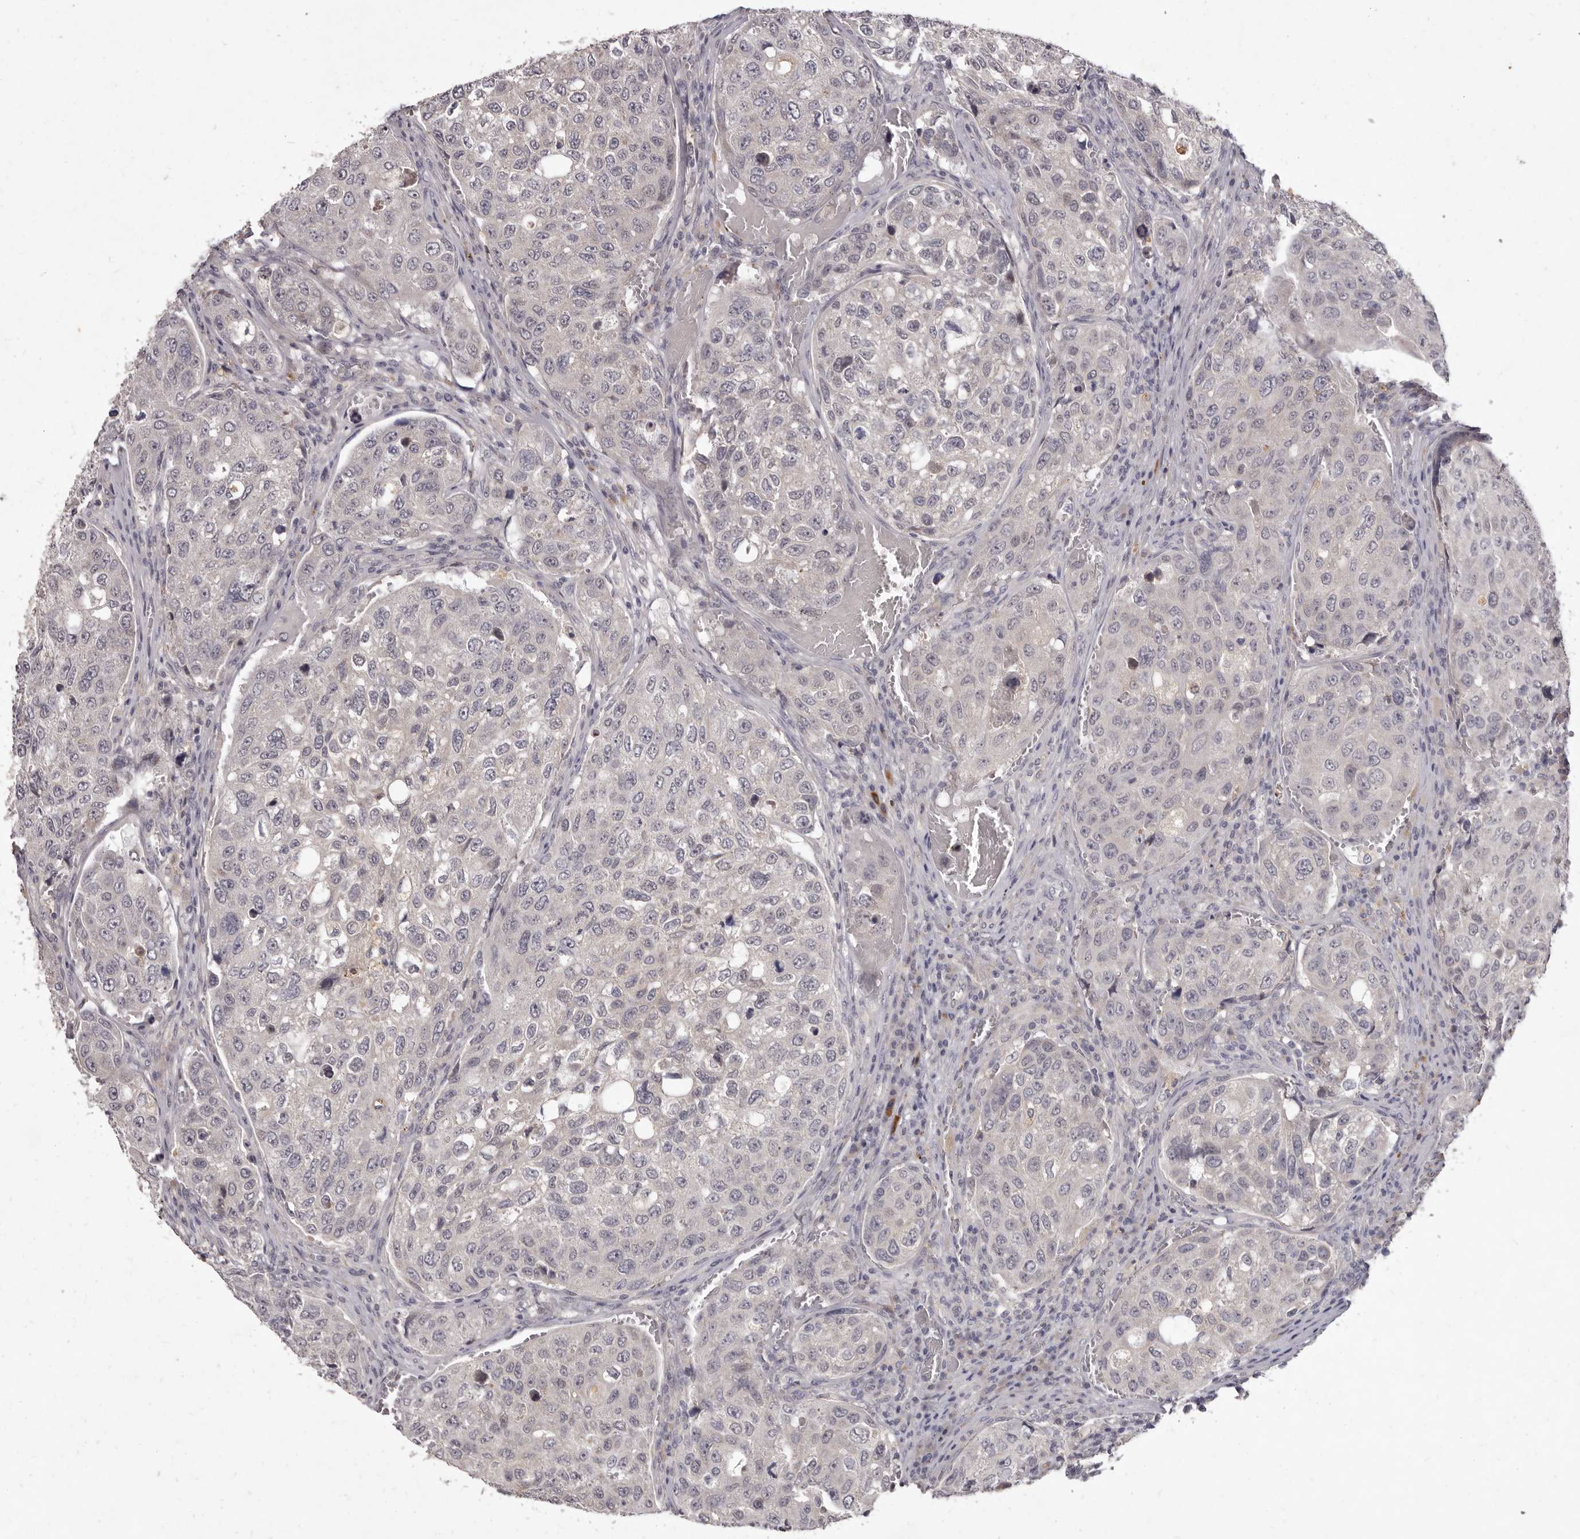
{"staining": {"intensity": "negative", "quantity": "none", "location": "none"}, "tissue": "urothelial cancer", "cell_type": "Tumor cells", "image_type": "cancer", "snomed": [{"axis": "morphology", "description": "Urothelial carcinoma, High grade"}, {"axis": "topography", "description": "Lymph node"}, {"axis": "topography", "description": "Urinary bladder"}], "caption": "An image of urothelial cancer stained for a protein shows no brown staining in tumor cells.", "gene": "GARNL3", "patient": {"sex": "male", "age": 51}}